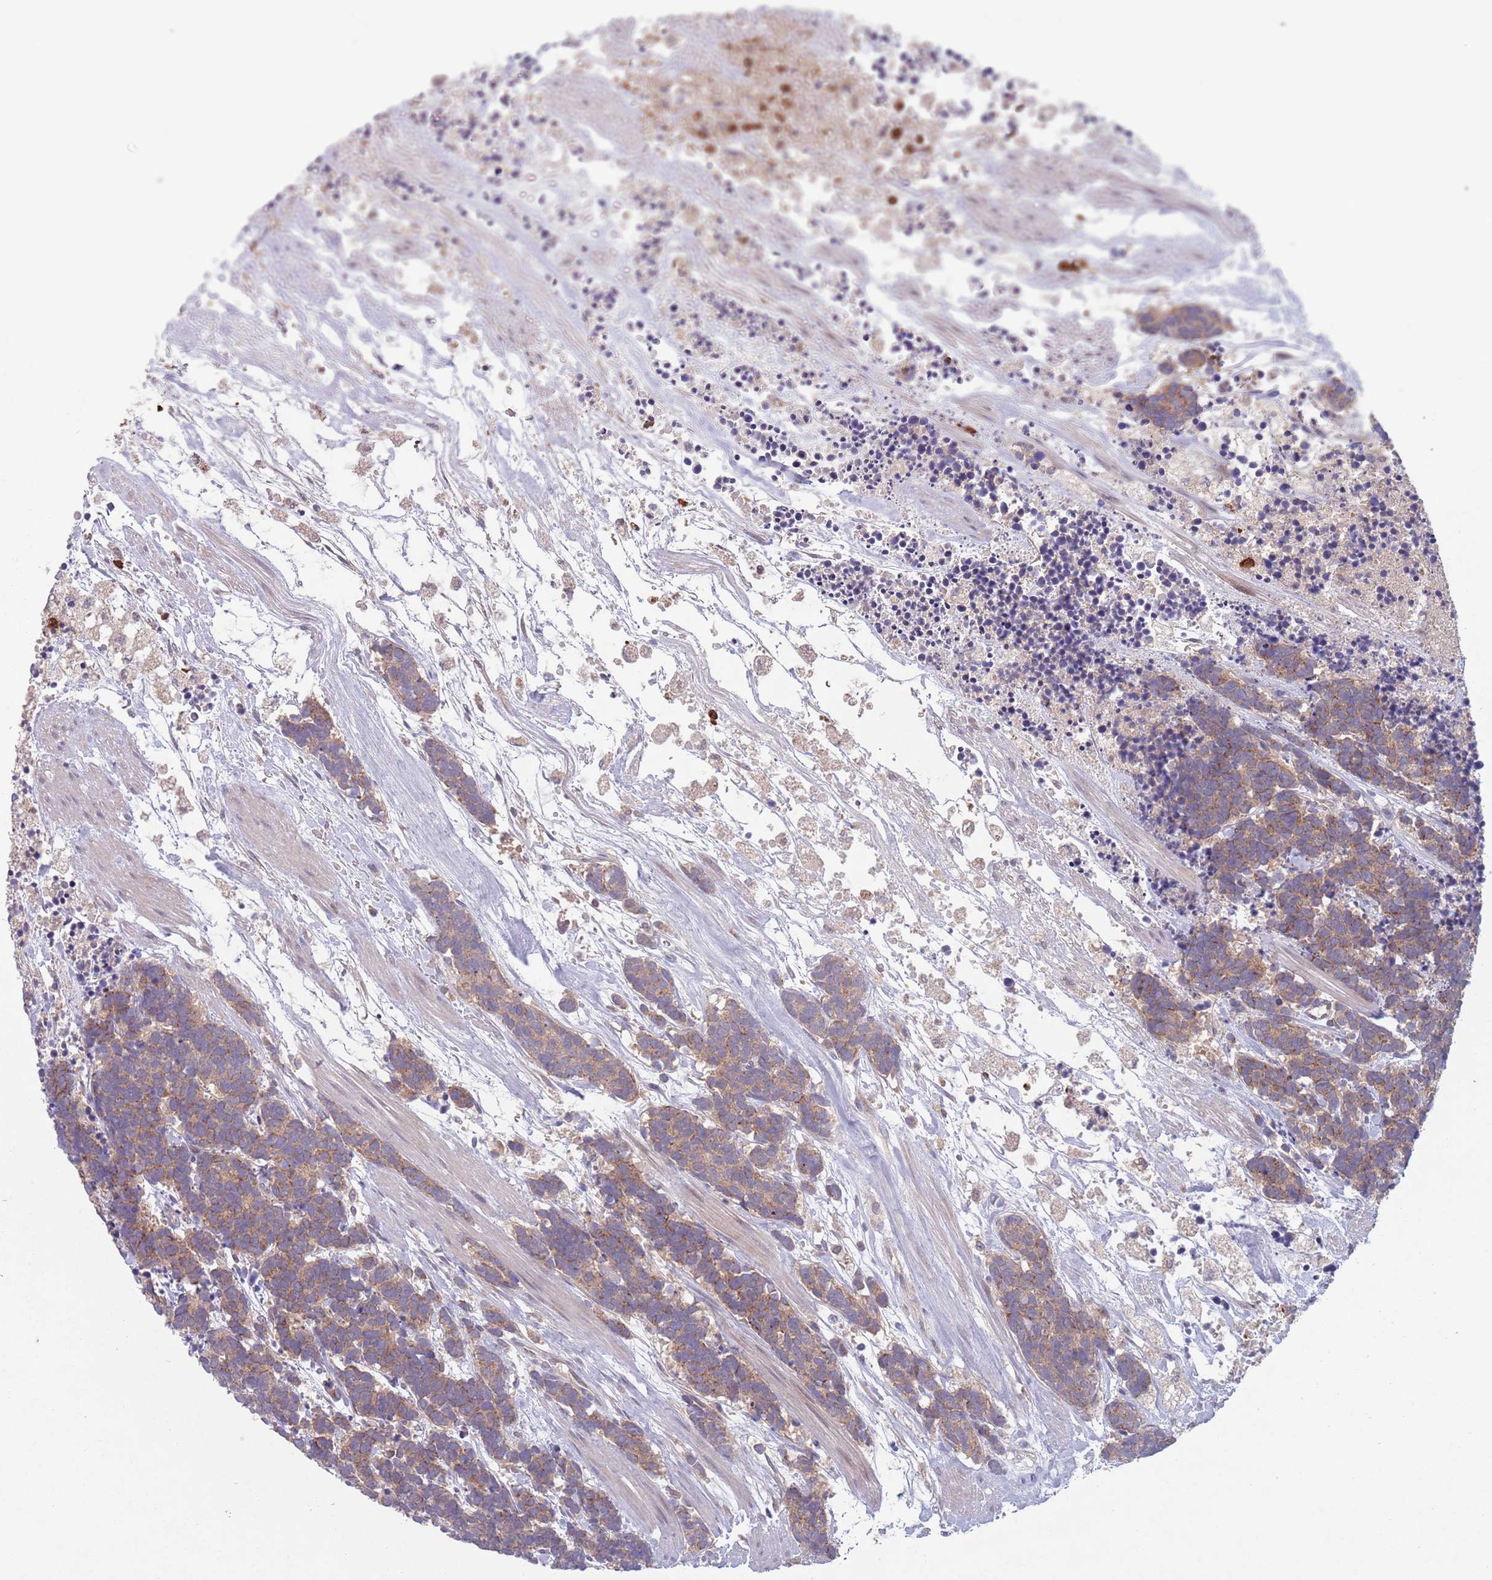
{"staining": {"intensity": "moderate", "quantity": ">75%", "location": "cytoplasmic/membranous"}, "tissue": "carcinoid", "cell_type": "Tumor cells", "image_type": "cancer", "snomed": [{"axis": "morphology", "description": "Carcinoma, NOS"}, {"axis": "morphology", "description": "Carcinoid, malignant, NOS"}, {"axis": "topography", "description": "Prostate"}], "caption": "Protein expression analysis of carcinoma reveals moderate cytoplasmic/membranous positivity in about >75% of tumor cells.", "gene": "TYW1", "patient": {"sex": "male", "age": 57}}